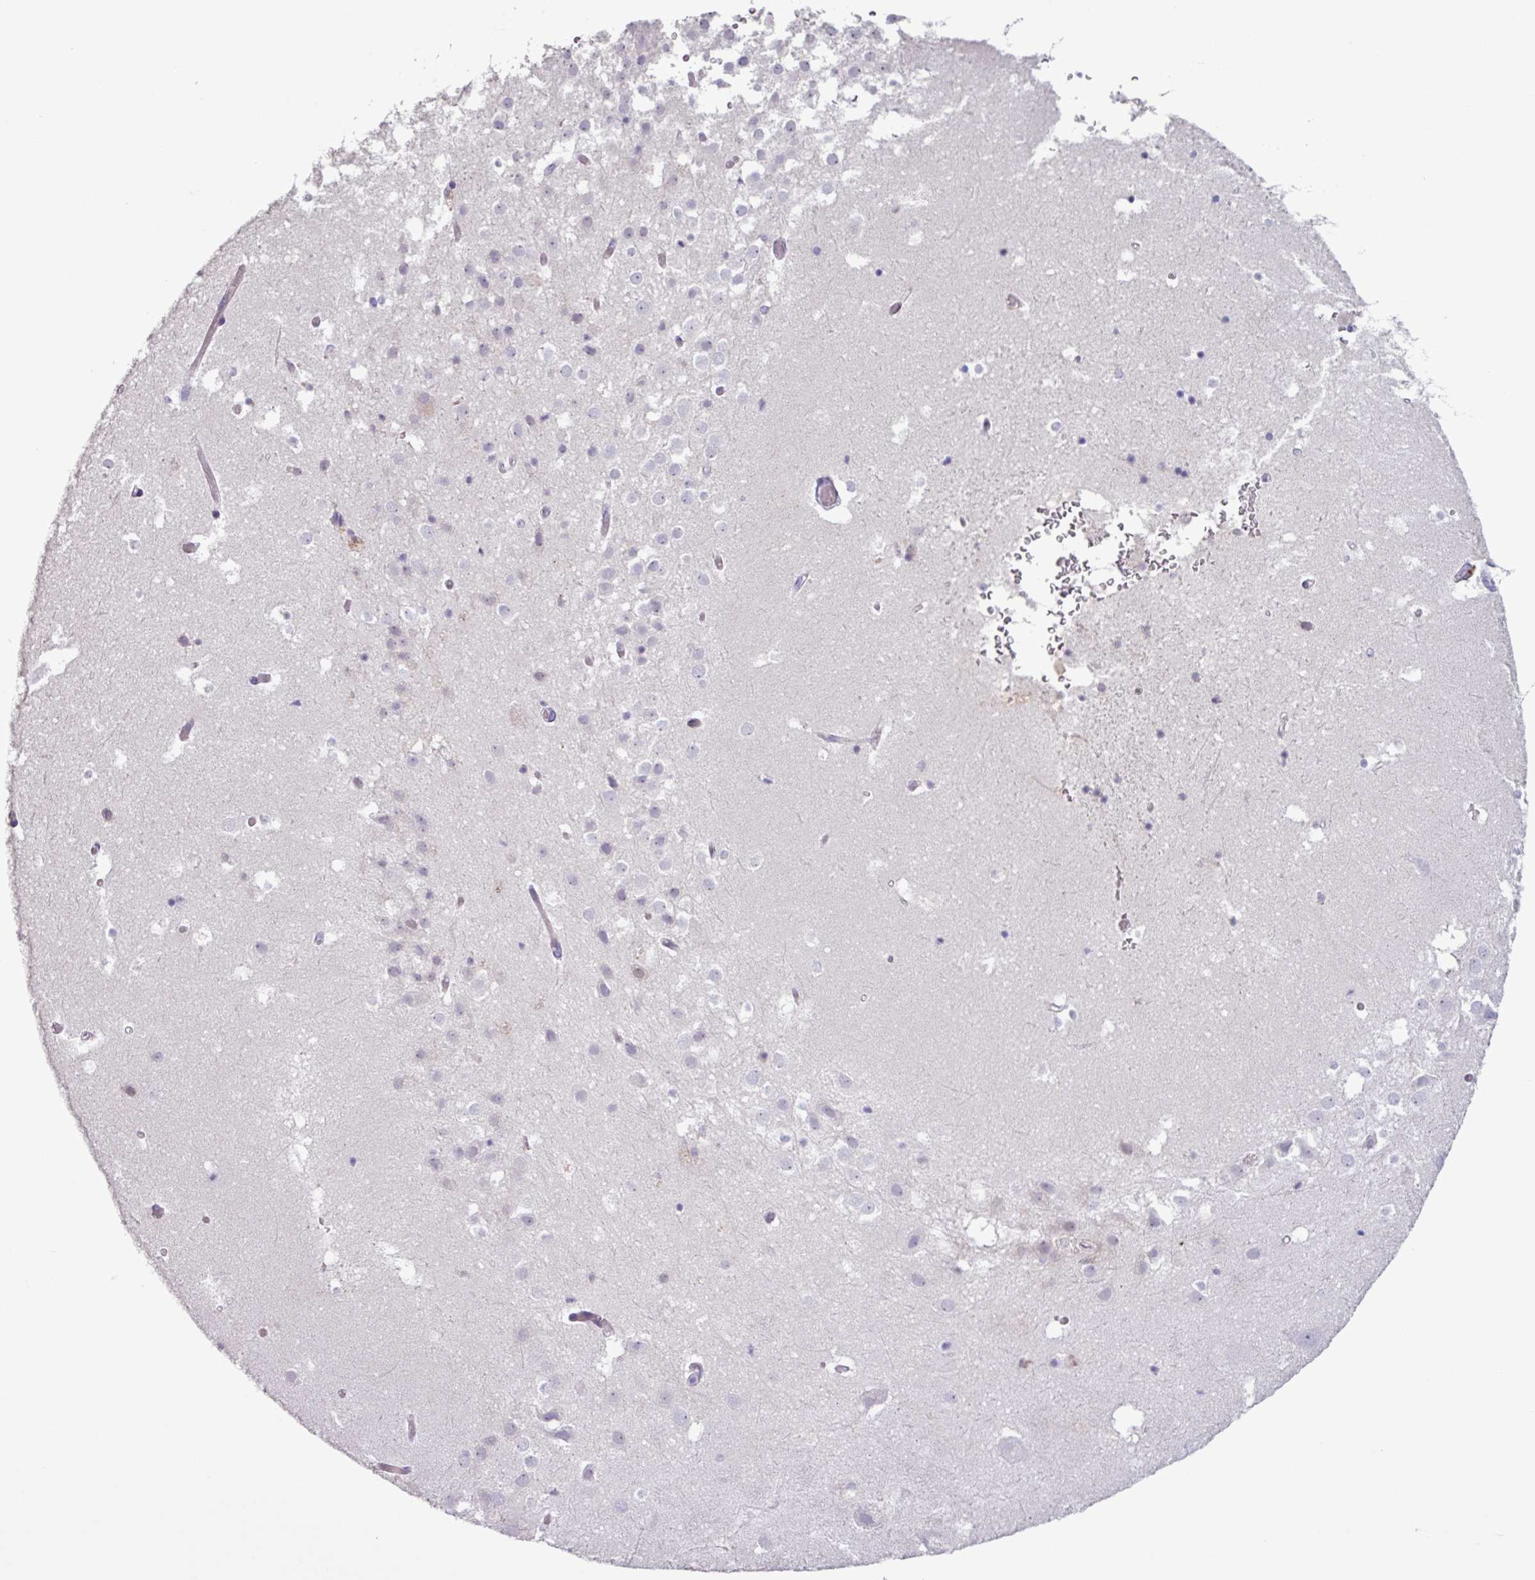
{"staining": {"intensity": "negative", "quantity": "none", "location": "none"}, "tissue": "hippocampus", "cell_type": "Glial cells", "image_type": "normal", "snomed": [{"axis": "morphology", "description": "Normal tissue, NOS"}, {"axis": "topography", "description": "Hippocampus"}], "caption": "Image shows no protein expression in glial cells of normal hippocampus. Nuclei are stained in blue.", "gene": "C4A", "patient": {"sex": "female", "age": 52}}